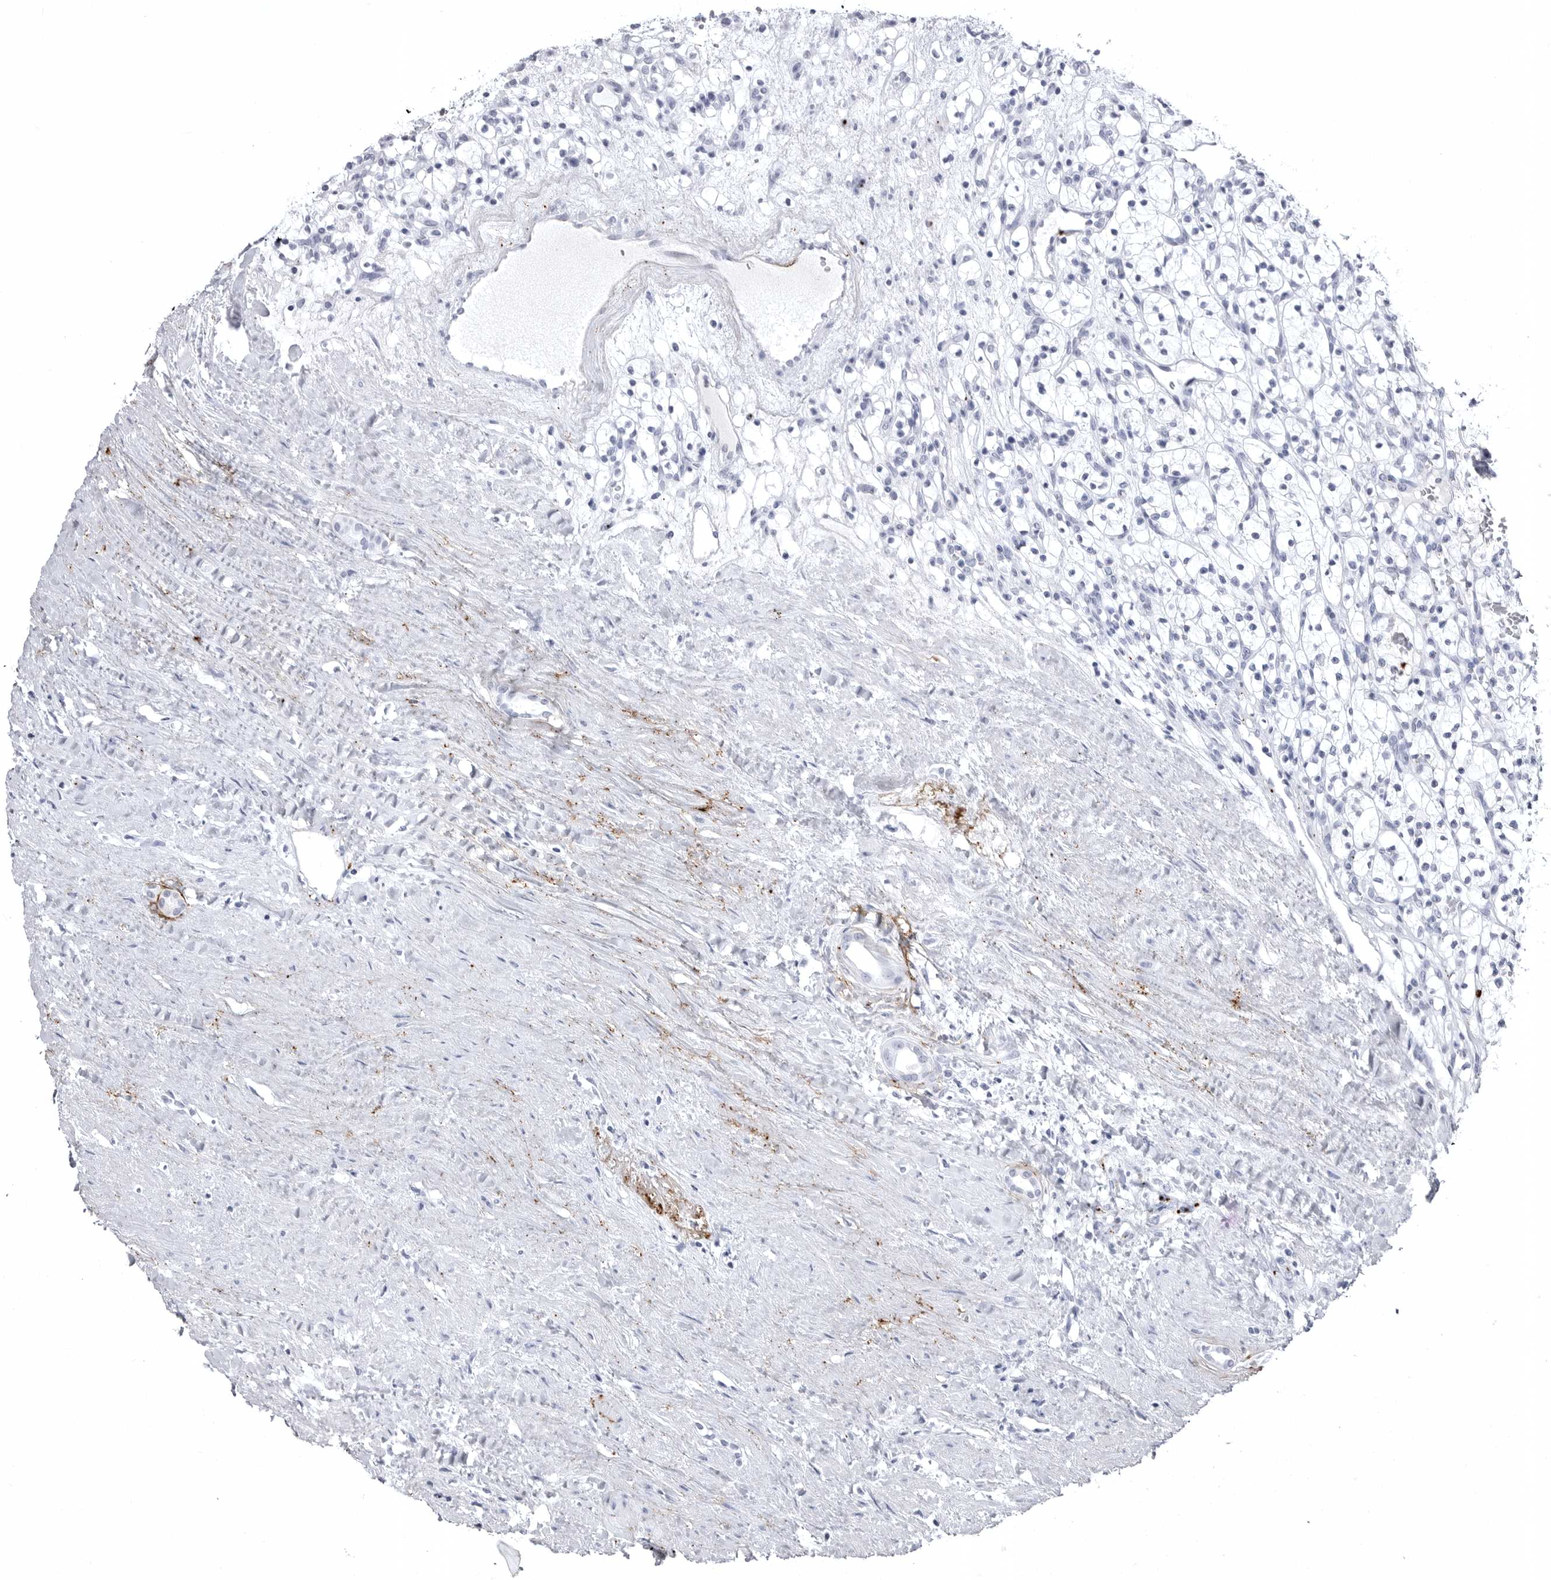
{"staining": {"intensity": "negative", "quantity": "none", "location": "none"}, "tissue": "renal cancer", "cell_type": "Tumor cells", "image_type": "cancer", "snomed": [{"axis": "morphology", "description": "Adenocarcinoma, NOS"}, {"axis": "topography", "description": "Kidney"}], "caption": "High magnification brightfield microscopy of renal cancer (adenocarcinoma) stained with DAB (3,3'-diaminobenzidine) (brown) and counterstained with hematoxylin (blue): tumor cells show no significant staining.", "gene": "COL26A1", "patient": {"sex": "female", "age": 57}}